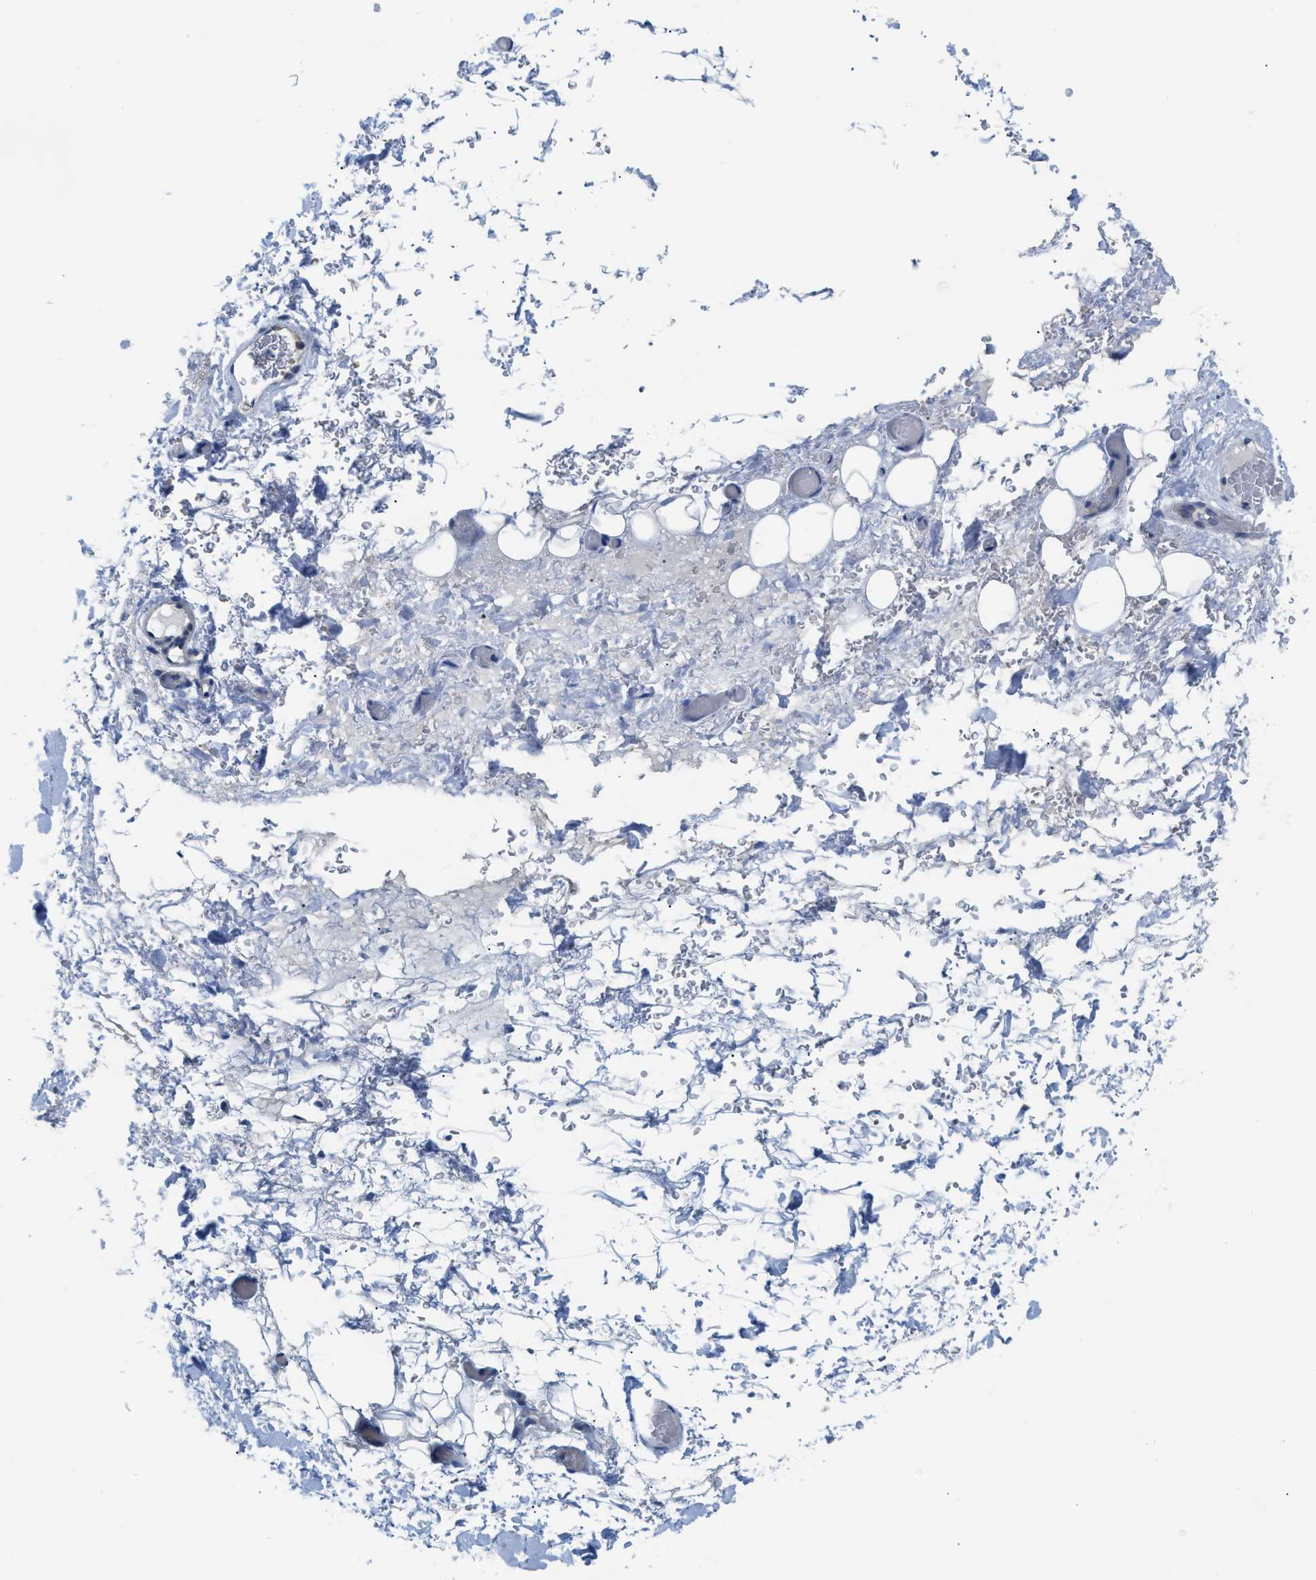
{"staining": {"intensity": "negative", "quantity": "none", "location": "none"}, "tissue": "adipose tissue", "cell_type": "Adipocytes", "image_type": "normal", "snomed": [{"axis": "morphology", "description": "Normal tissue, NOS"}, {"axis": "morphology", "description": "Adenocarcinoma, NOS"}, {"axis": "topography", "description": "Esophagus"}], "caption": "Immunohistochemistry of unremarkable human adipose tissue exhibits no staining in adipocytes.", "gene": "PSAT1", "patient": {"sex": "male", "age": 62}}